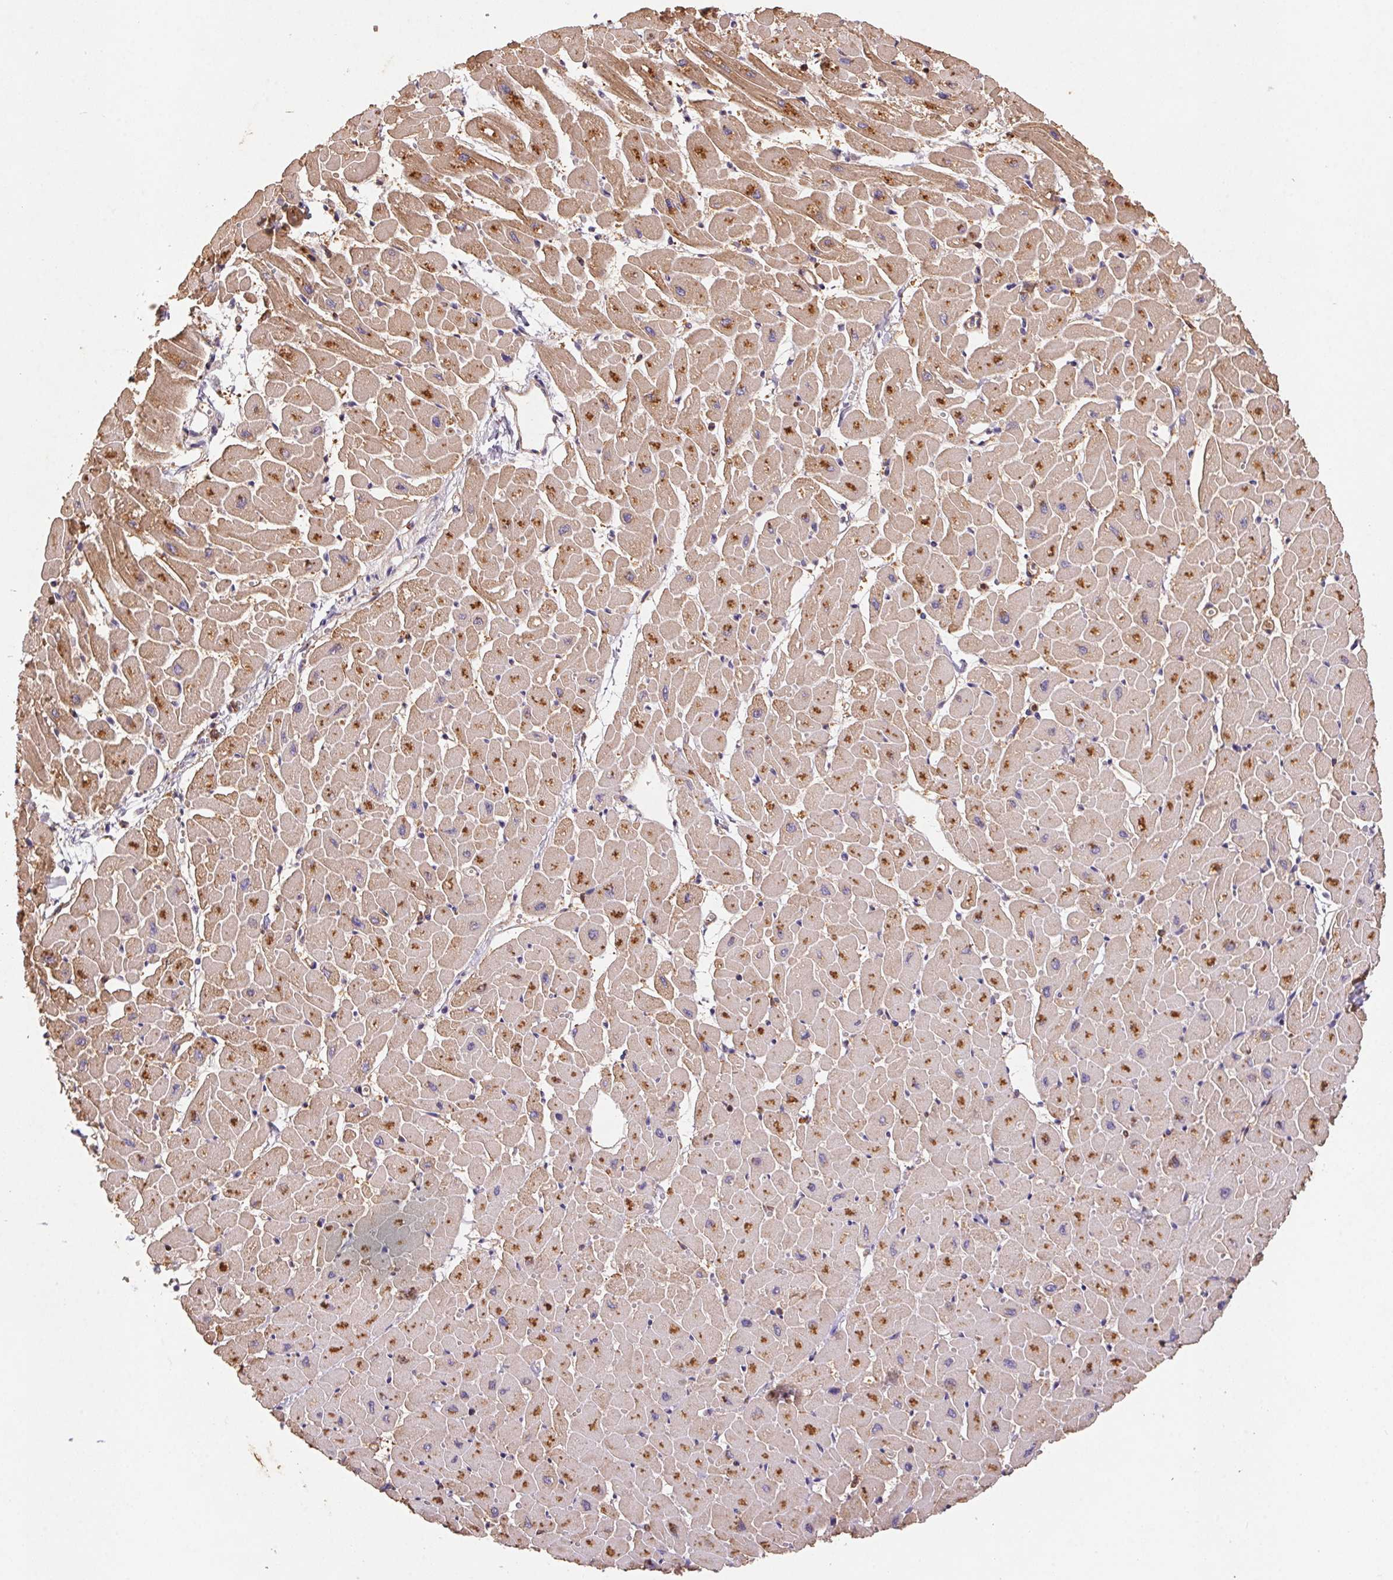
{"staining": {"intensity": "moderate", "quantity": ">75%", "location": "cytoplasmic/membranous"}, "tissue": "heart muscle", "cell_type": "Cardiomyocytes", "image_type": "normal", "snomed": [{"axis": "morphology", "description": "Normal tissue, NOS"}, {"axis": "topography", "description": "Heart"}], "caption": "Immunohistochemistry of unremarkable heart muscle exhibits medium levels of moderate cytoplasmic/membranous staining in about >75% of cardiomyocytes. The staining is performed using DAB brown chromogen to label protein expression. The nuclei are counter-stained blue using hematoxylin.", "gene": "ATG10", "patient": {"sex": "male", "age": 57}}